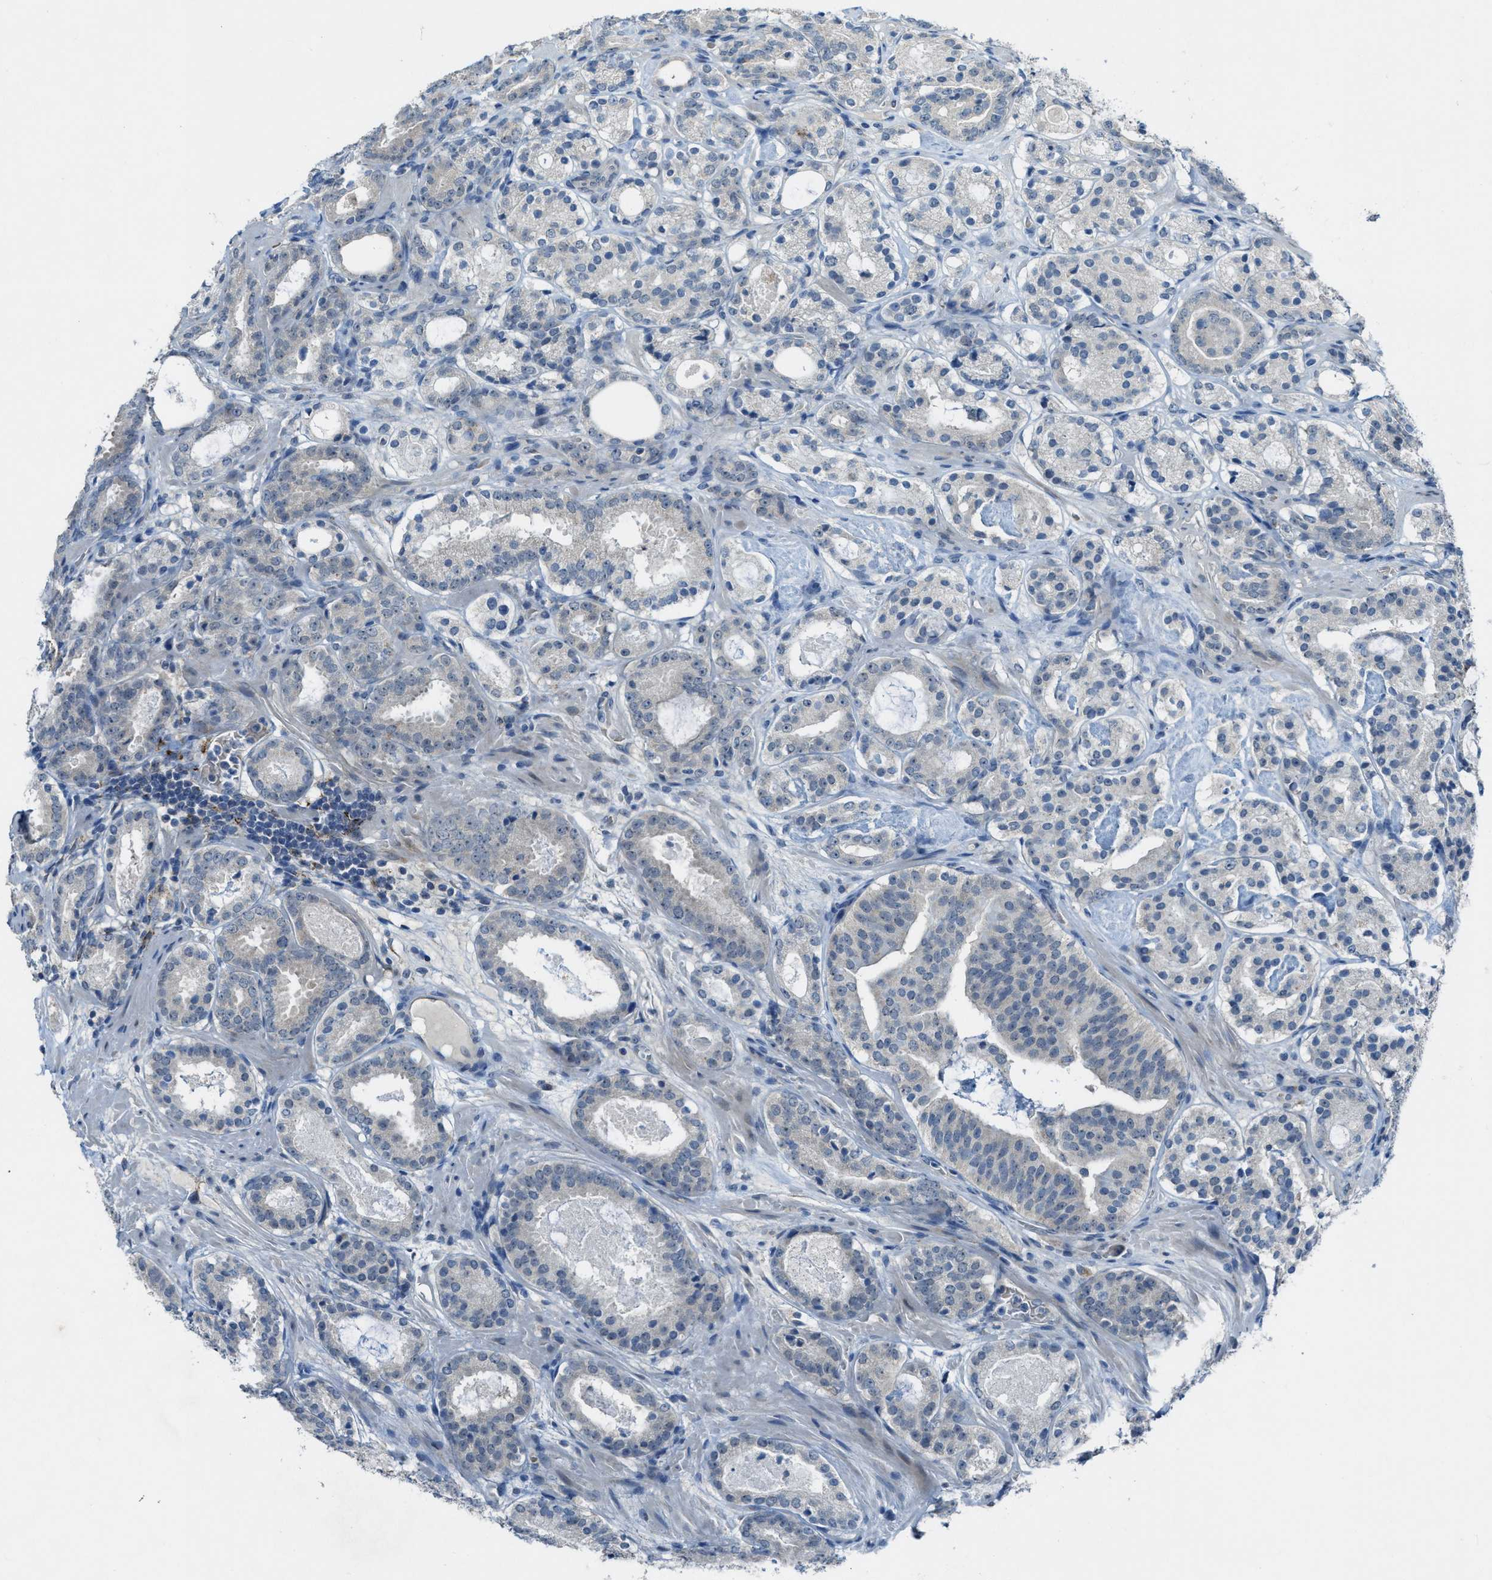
{"staining": {"intensity": "negative", "quantity": "none", "location": "none"}, "tissue": "prostate cancer", "cell_type": "Tumor cells", "image_type": "cancer", "snomed": [{"axis": "morphology", "description": "Adenocarcinoma, Low grade"}, {"axis": "topography", "description": "Prostate"}], "caption": "High power microscopy photomicrograph of an immunohistochemistry histopathology image of low-grade adenocarcinoma (prostate), revealing no significant positivity in tumor cells.", "gene": "CDON", "patient": {"sex": "male", "age": 69}}